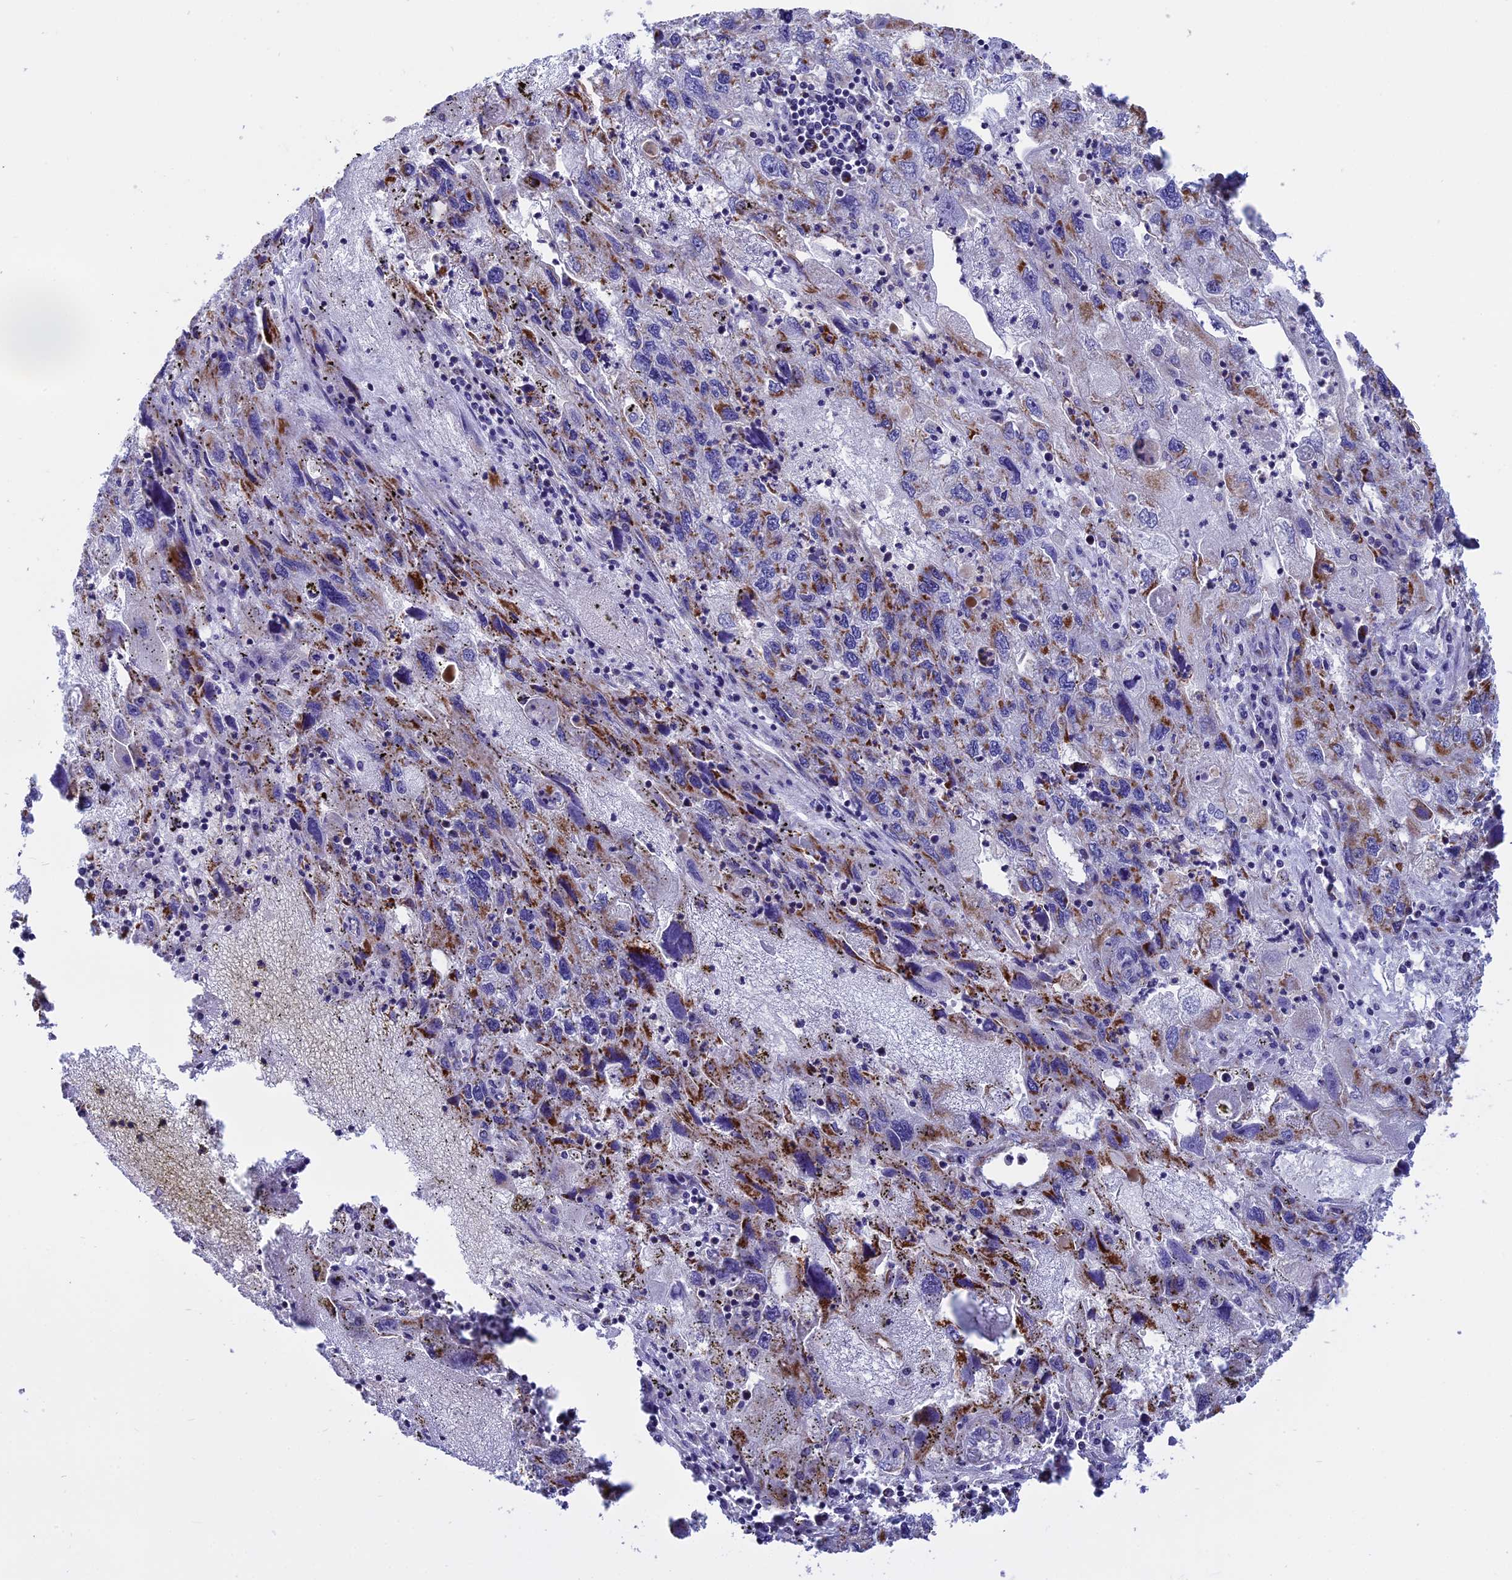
{"staining": {"intensity": "moderate", "quantity": "25%-75%", "location": "cytoplasmic/membranous"}, "tissue": "endometrial cancer", "cell_type": "Tumor cells", "image_type": "cancer", "snomed": [{"axis": "morphology", "description": "Adenocarcinoma, NOS"}, {"axis": "topography", "description": "Endometrium"}], "caption": "Protein expression analysis of human endometrial adenocarcinoma reveals moderate cytoplasmic/membranous positivity in about 25%-75% of tumor cells. (Stains: DAB in brown, nuclei in blue, Microscopy: brightfield microscopy at high magnification).", "gene": "MRPS34", "patient": {"sex": "female", "age": 49}}